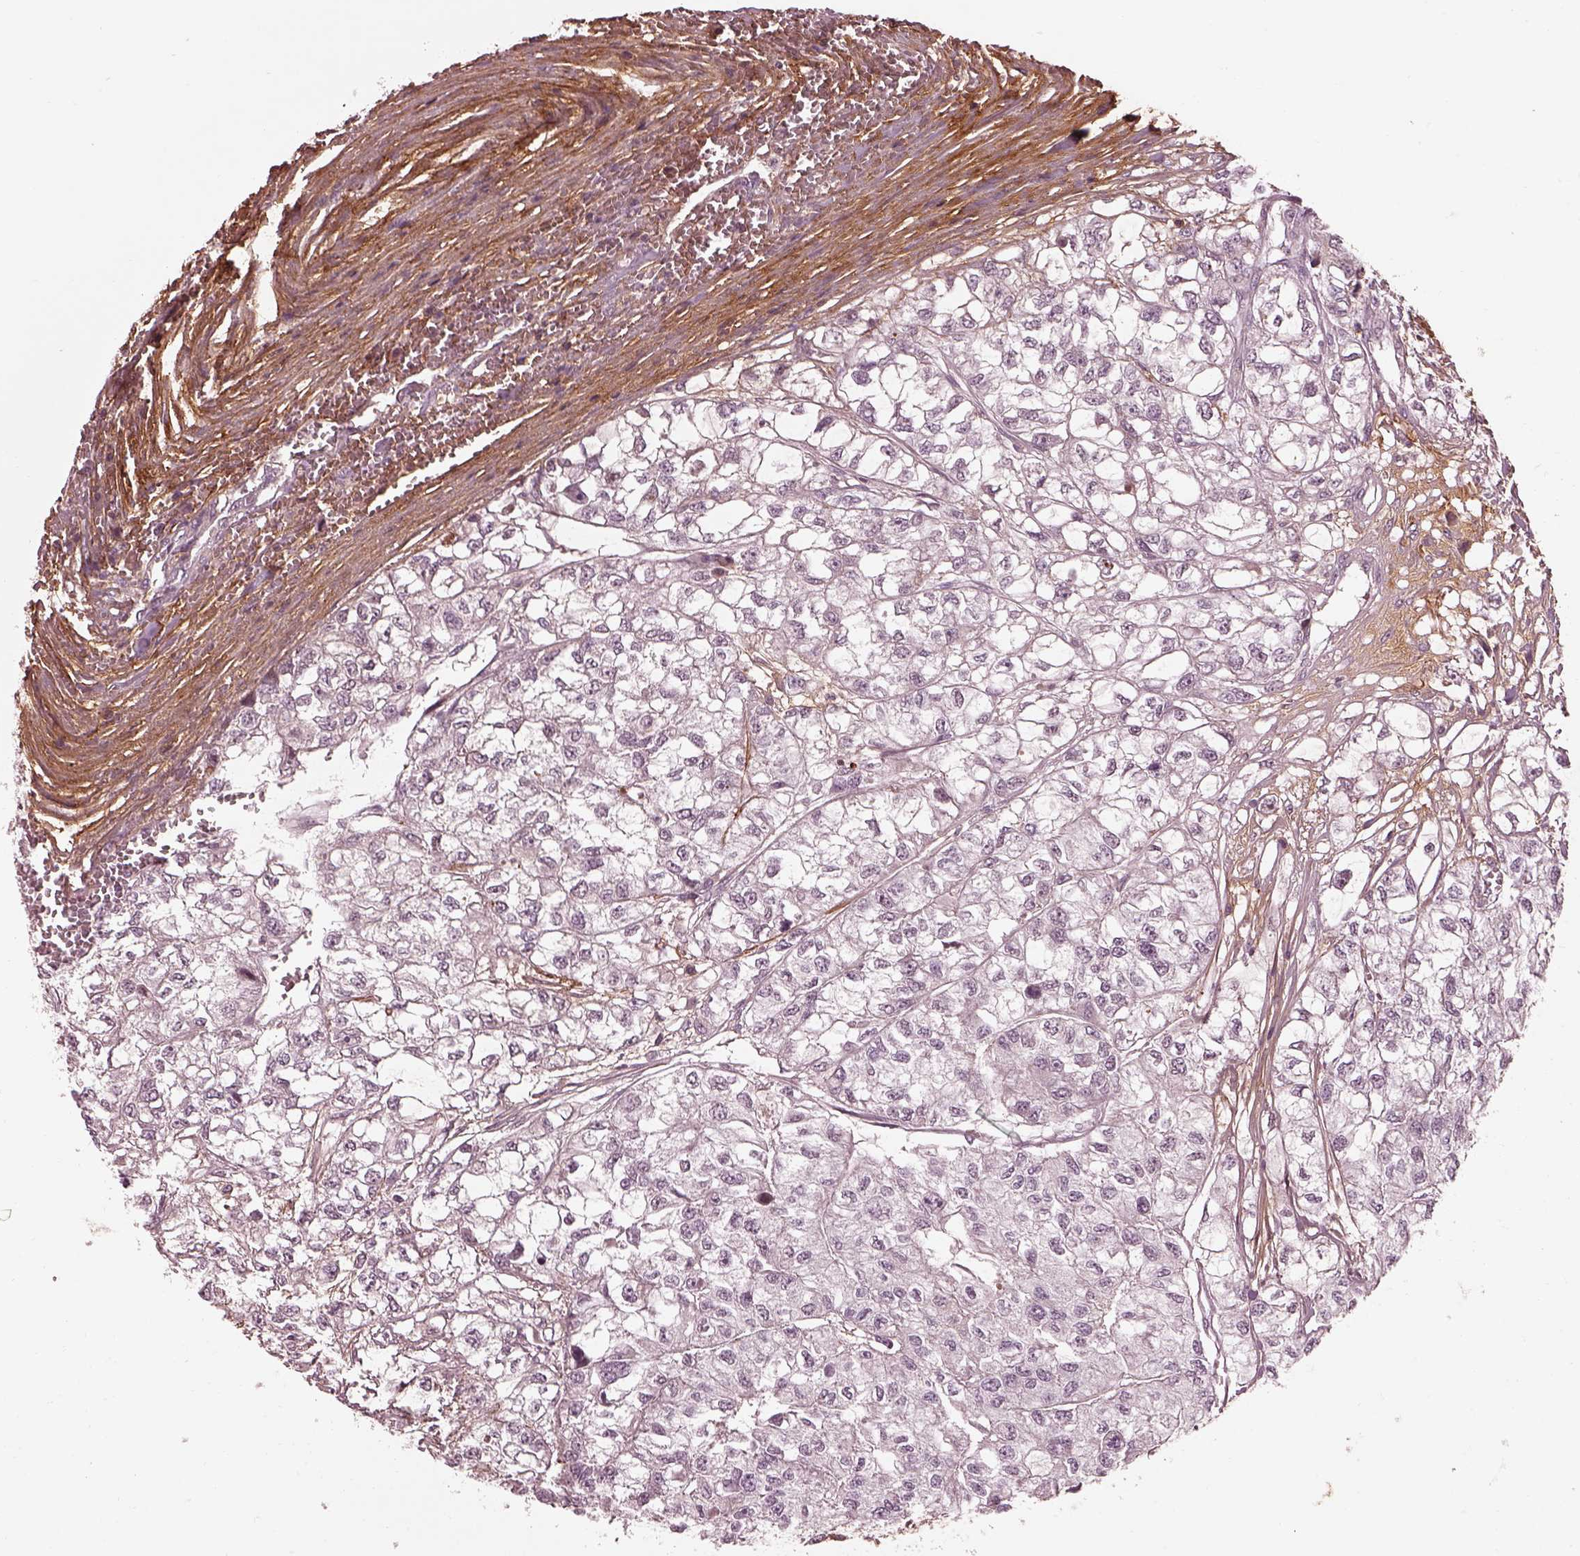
{"staining": {"intensity": "negative", "quantity": "none", "location": "none"}, "tissue": "renal cancer", "cell_type": "Tumor cells", "image_type": "cancer", "snomed": [{"axis": "morphology", "description": "Adenocarcinoma, NOS"}, {"axis": "topography", "description": "Kidney"}], "caption": "Immunohistochemical staining of human renal adenocarcinoma reveals no significant positivity in tumor cells.", "gene": "EFEMP1", "patient": {"sex": "male", "age": 56}}